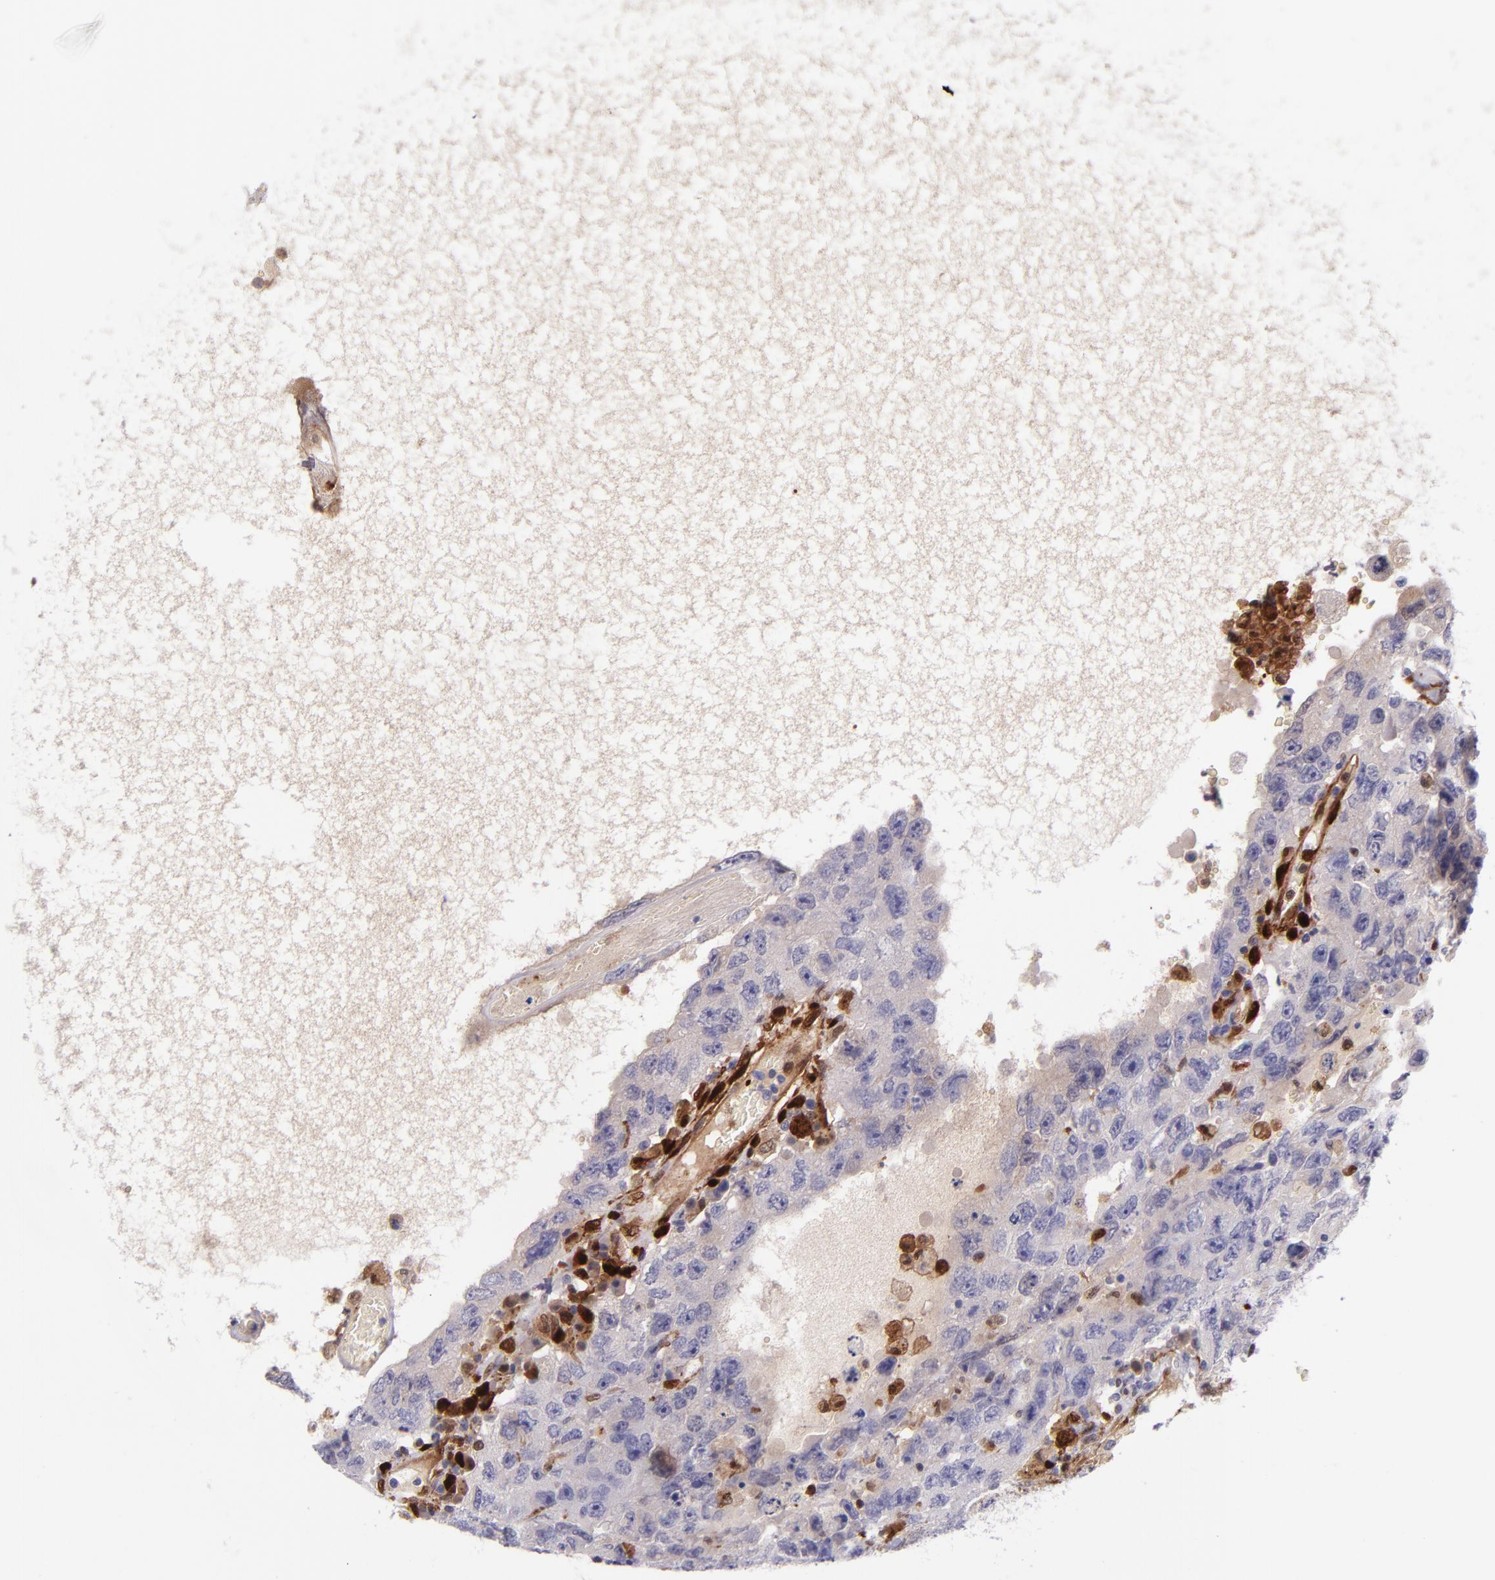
{"staining": {"intensity": "negative", "quantity": "none", "location": "none"}, "tissue": "testis cancer", "cell_type": "Tumor cells", "image_type": "cancer", "snomed": [{"axis": "morphology", "description": "Carcinoma, Embryonal, NOS"}, {"axis": "topography", "description": "Testis"}], "caption": "High power microscopy photomicrograph of an immunohistochemistry photomicrograph of testis embryonal carcinoma, revealing no significant expression in tumor cells.", "gene": "LGALS1", "patient": {"sex": "male", "age": 26}}